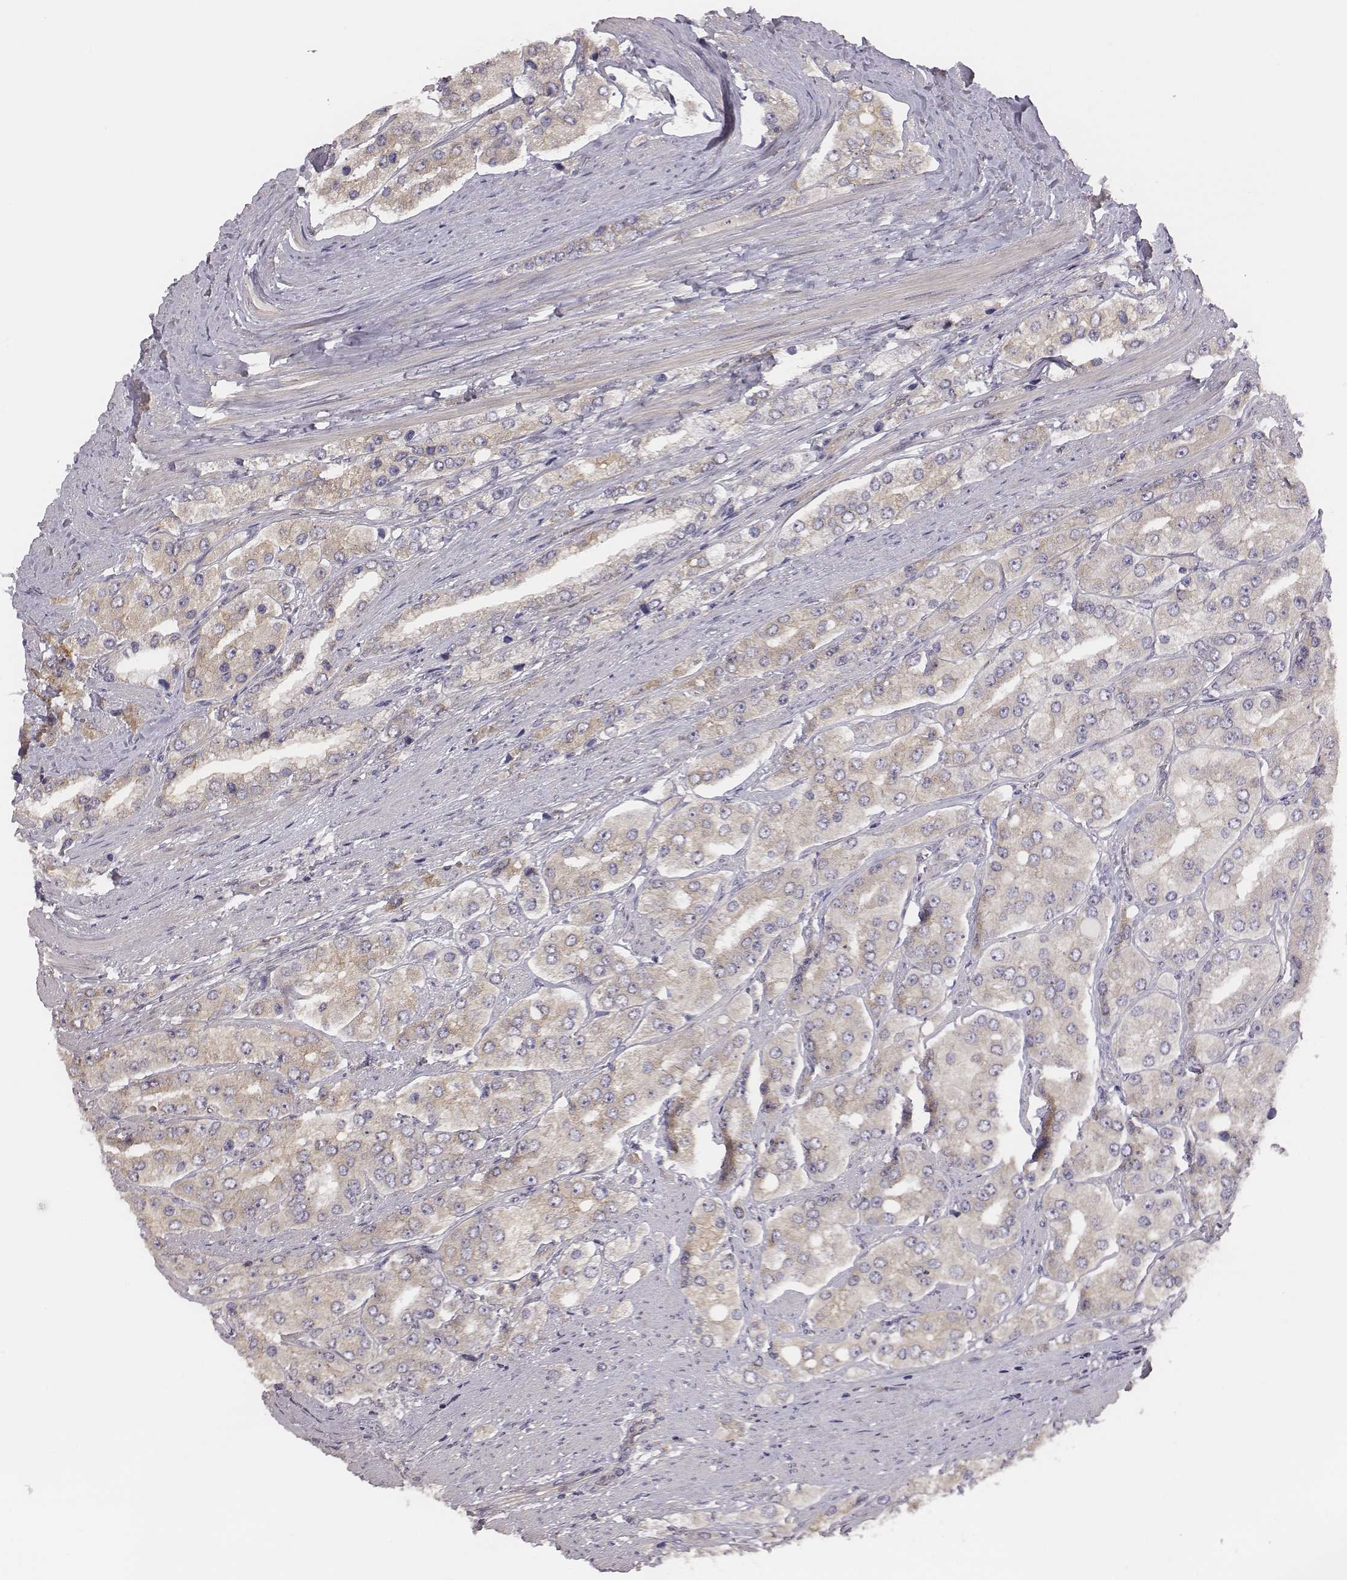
{"staining": {"intensity": "weak", "quantity": ">75%", "location": "cytoplasmic/membranous"}, "tissue": "prostate cancer", "cell_type": "Tumor cells", "image_type": "cancer", "snomed": [{"axis": "morphology", "description": "Adenocarcinoma, Low grade"}, {"axis": "topography", "description": "Prostate"}], "caption": "This histopathology image displays prostate low-grade adenocarcinoma stained with immunohistochemistry to label a protein in brown. The cytoplasmic/membranous of tumor cells show weak positivity for the protein. Nuclei are counter-stained blue.", "gene": "SCARF1", "patient": {"sex": "male", "age": 69}}